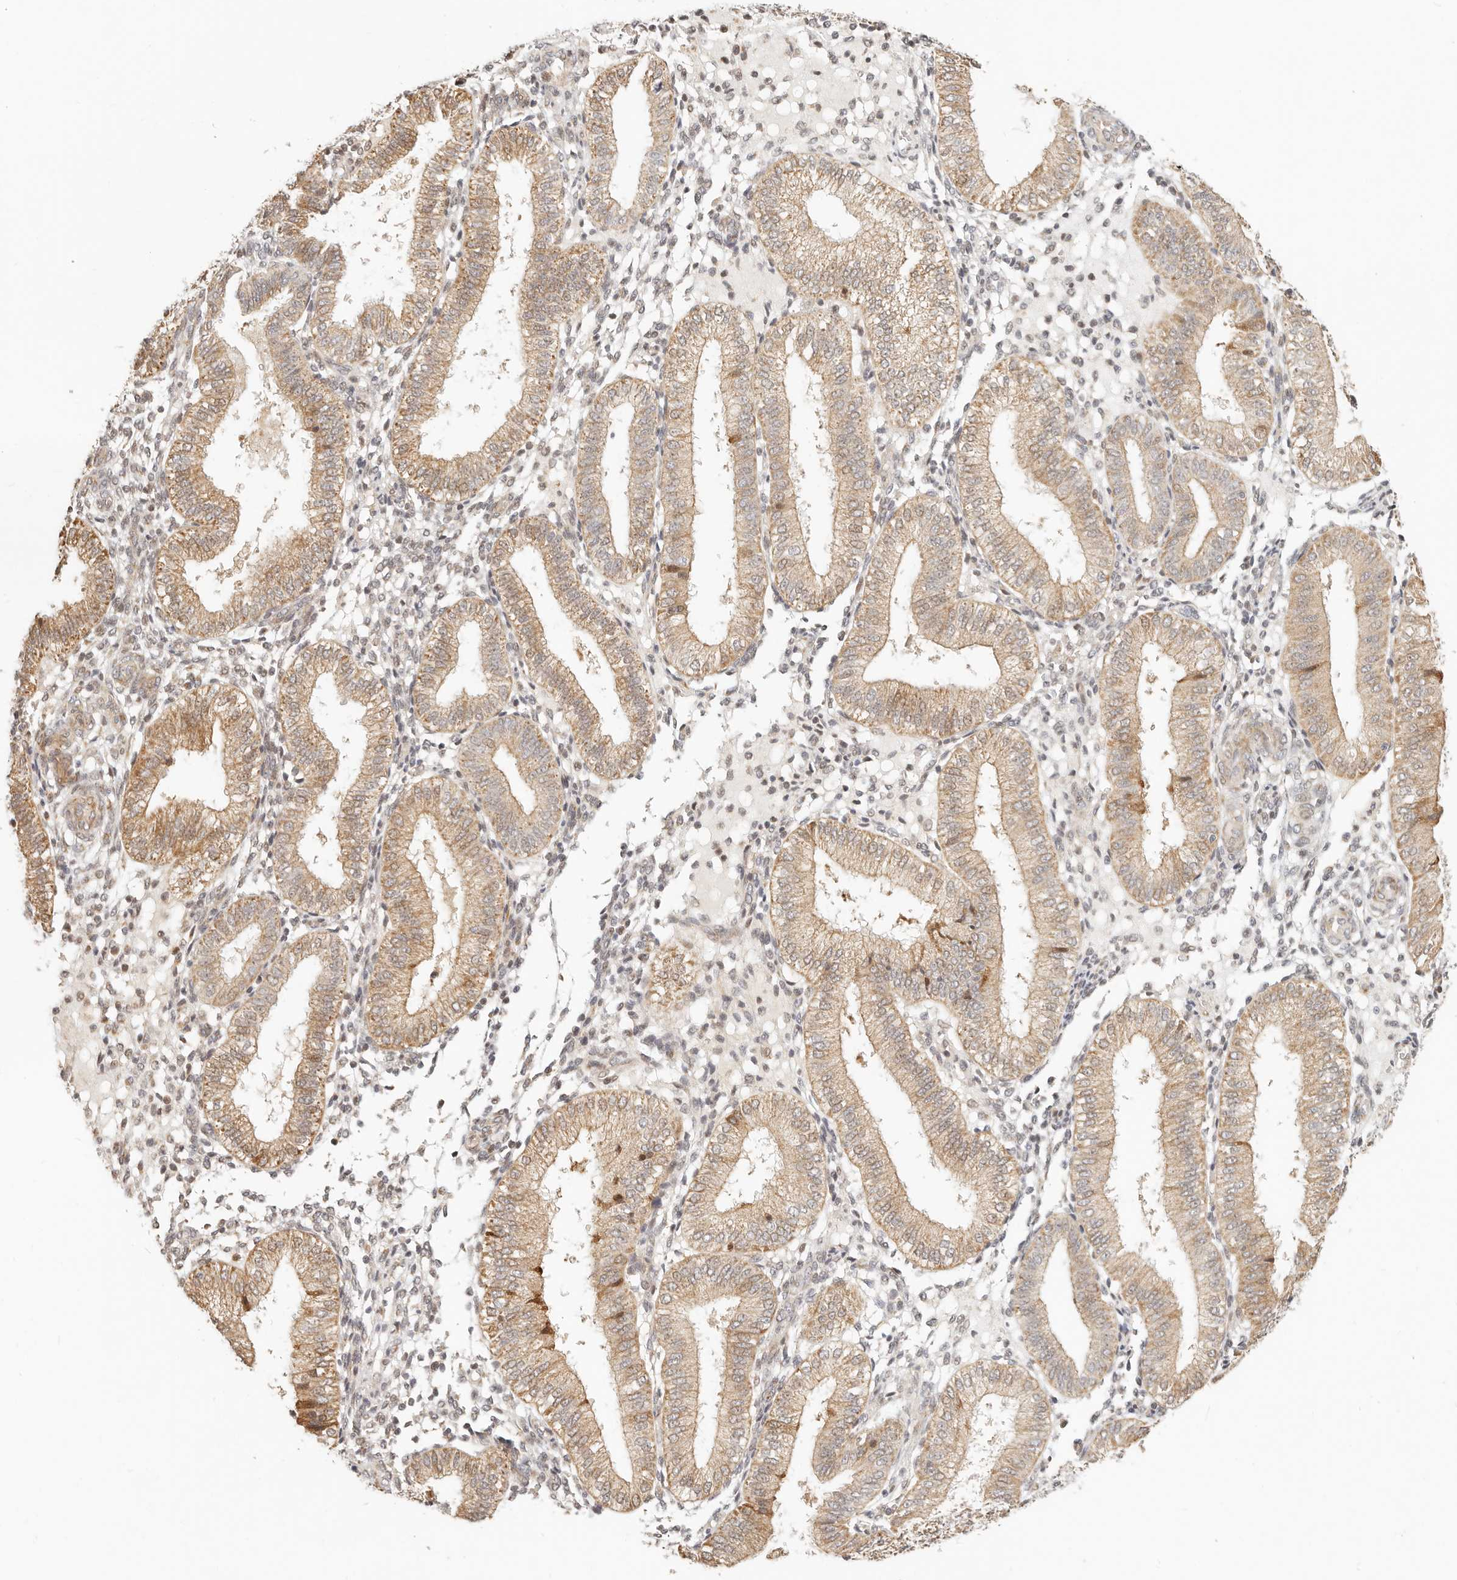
{"staining": {"intensity": "negative", "quantity": "none", "location": "none"}, "tissue": "endometrium", "cell_type": "Cells in endometrial stroma", "image_type": "normal", "snomed": [{"axis": "morphology", "description": "Normal tissue, NOS"}, {"axis": "topography", "description": "Endometrium"}], "caption": "Endometrium stained for a protein using immunohistochemistry (IHC) shows no positivity cells in endometrial stroma.", "gene": "FAM20B", "patient": {"sex": "female", "age": 39}}